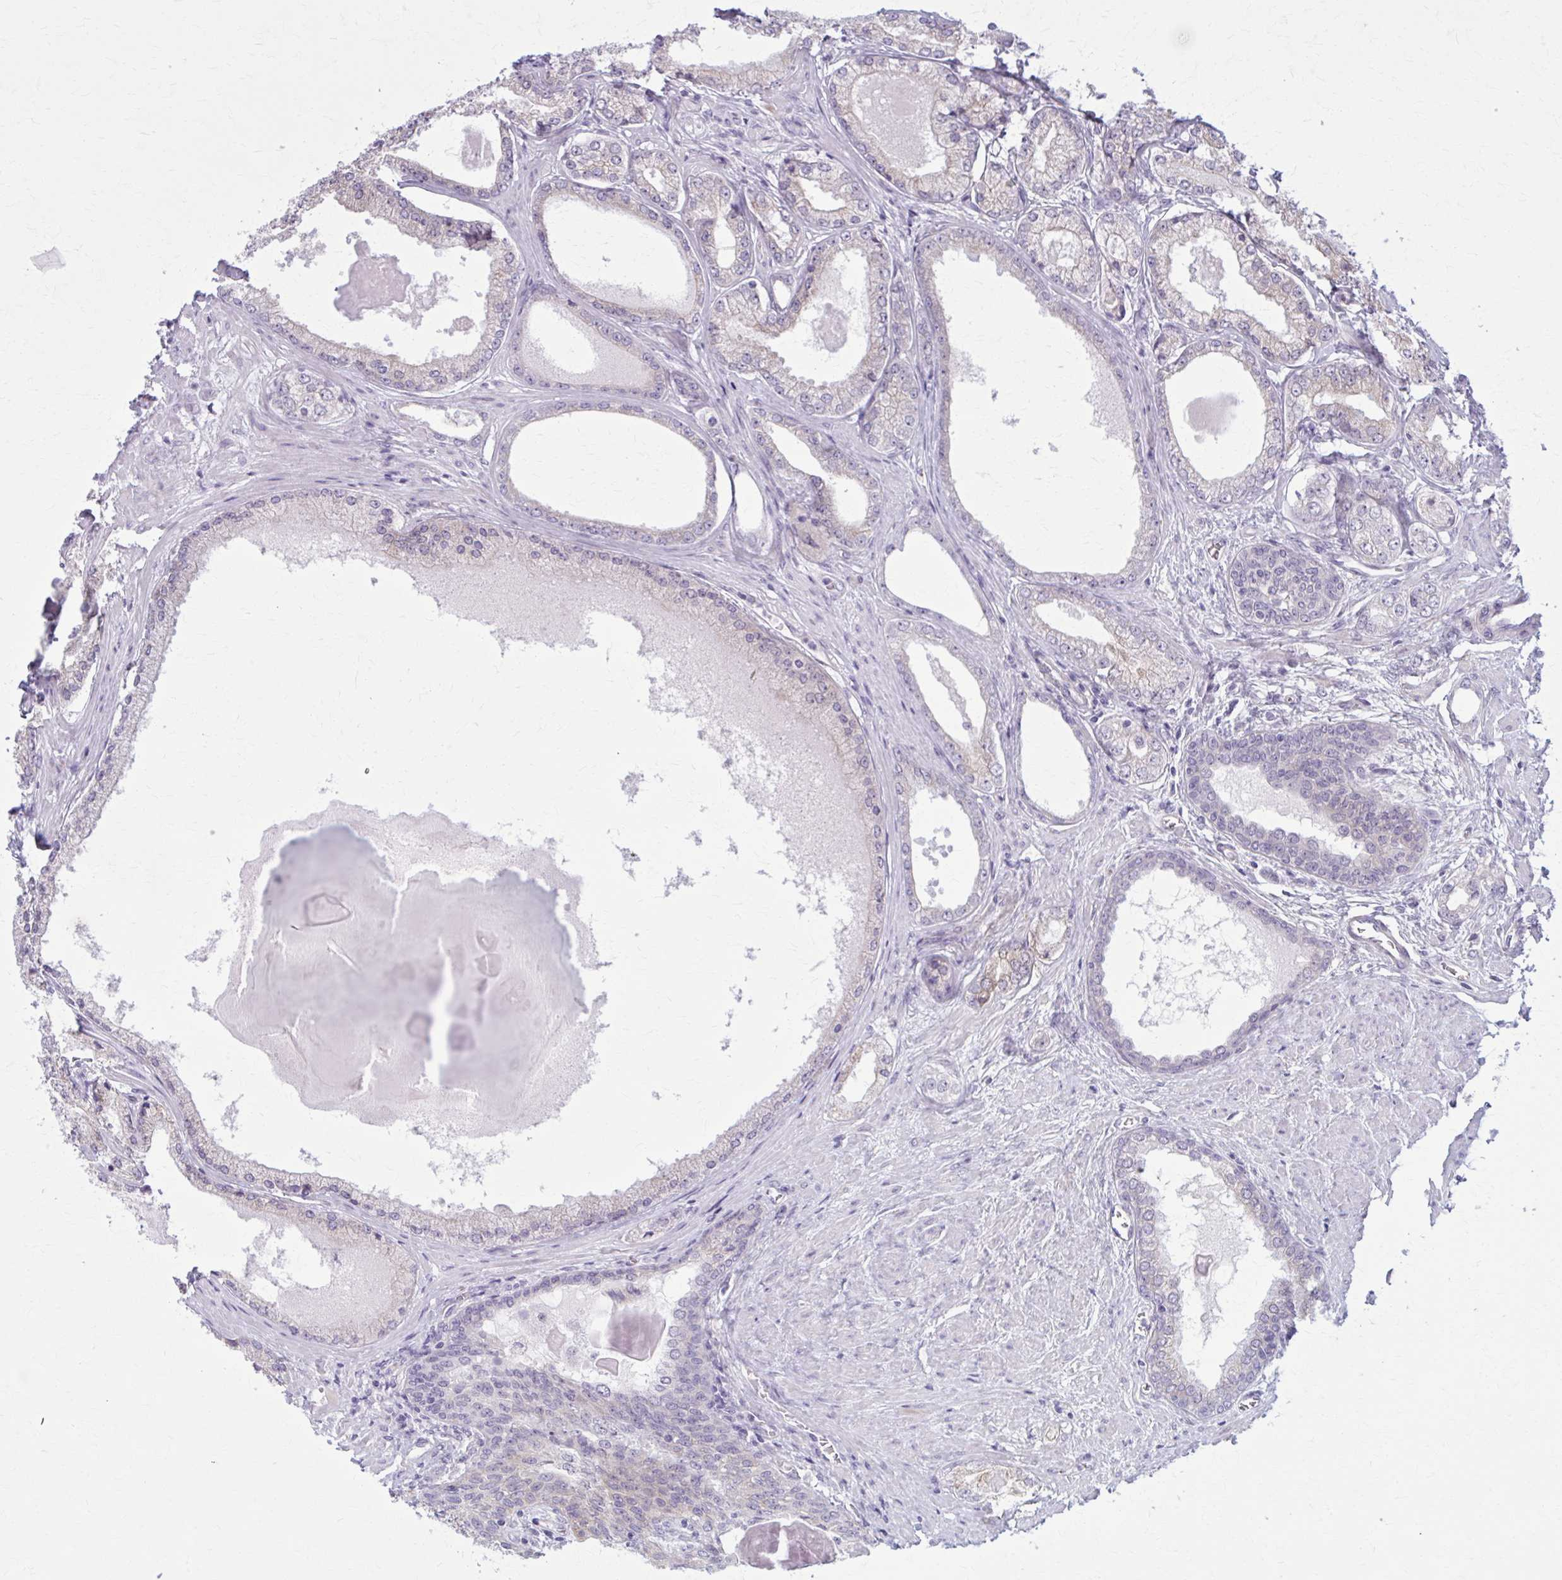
{"staining": {"intensity": "negative", "quantity": "none", "location": "none"}, "tissue": "prostate cancer", "cell_type": "Tumor cells", "image_type": "cancer", "snomed": [{"axis": "morphology", "description": "Adenocarcinoma, NOS"}, {"axis": "morphology", "description": "Adenocarcinoma, Low grade"}, {"axis": "topography", "description": "Prostate"}], "caption": "An IHC photomicrograph of prostate cancer is shown. There is no staining in tumor cells of prostate cancer. (Stains: DAB (3,3'-diaminobenzidine) immunohistochemistry (IHC) with hematoxylin counter stain, Microscopy: brightfield microscopy at high magnification).", "gene": "NUMBL", "patient": {"sex": "male", "age": 68}}